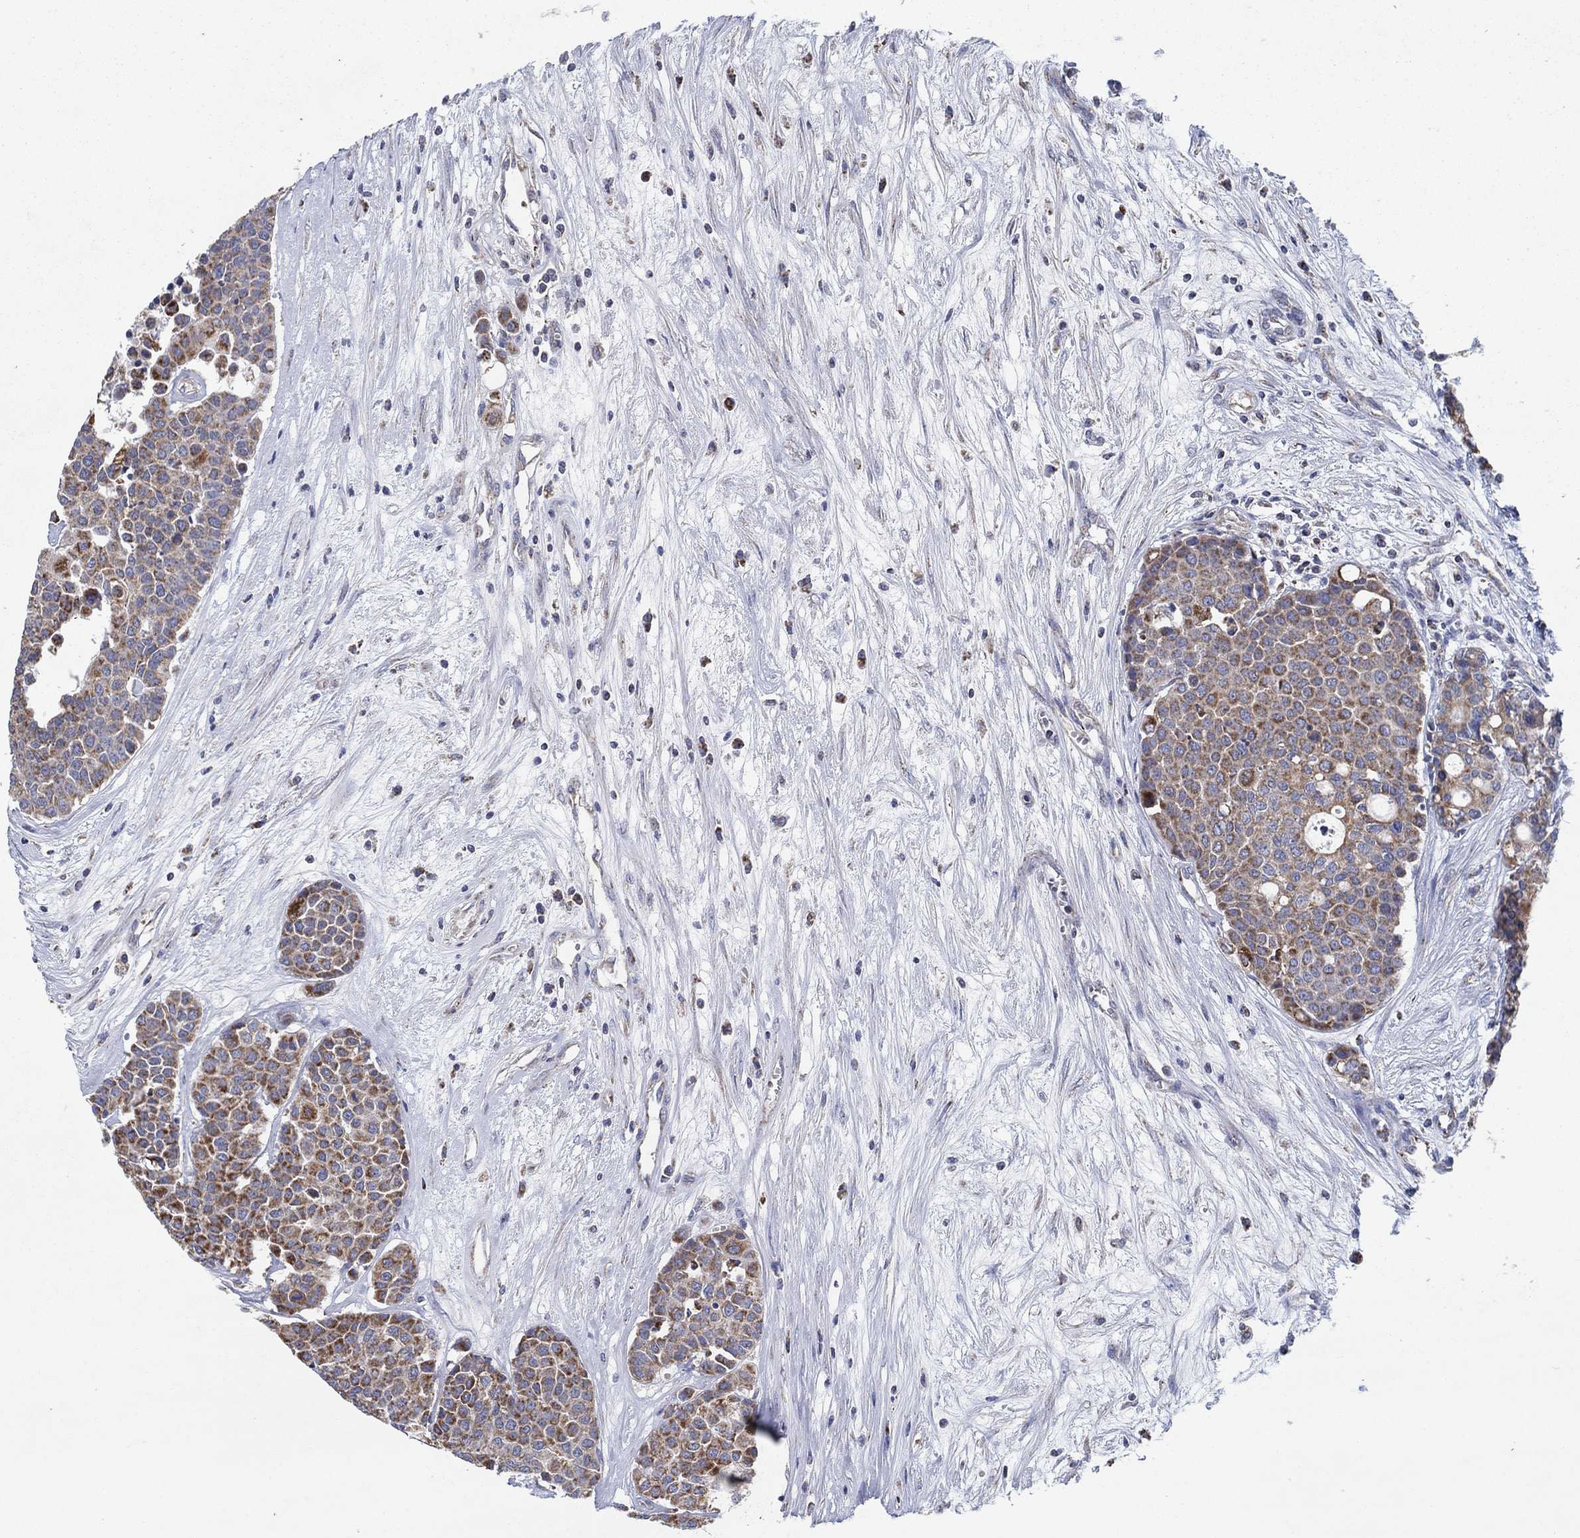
{"staining": {"intensity": "moderate", "quantity": "25%-75%", "location": "cytoplasmic/membranous"}, "tissue": "carcinoid", "cell_type": "Tumor cells", "image_type": "cancer", "snomed": [{"axis": "morphology", "description": "Carcinoid, malignant, NOS"}, {"axis": "topography", "description": "Colon"}], "caption": "This image reveals immunohistochemistry (IHC) staining of human malignant carcinoid, with medium moderate cytoplasmic/membranous positivity in about 25%-75% of tumor cells.", "gene": "C9orf85", "patient": {"sex": "male", "age": 81}}